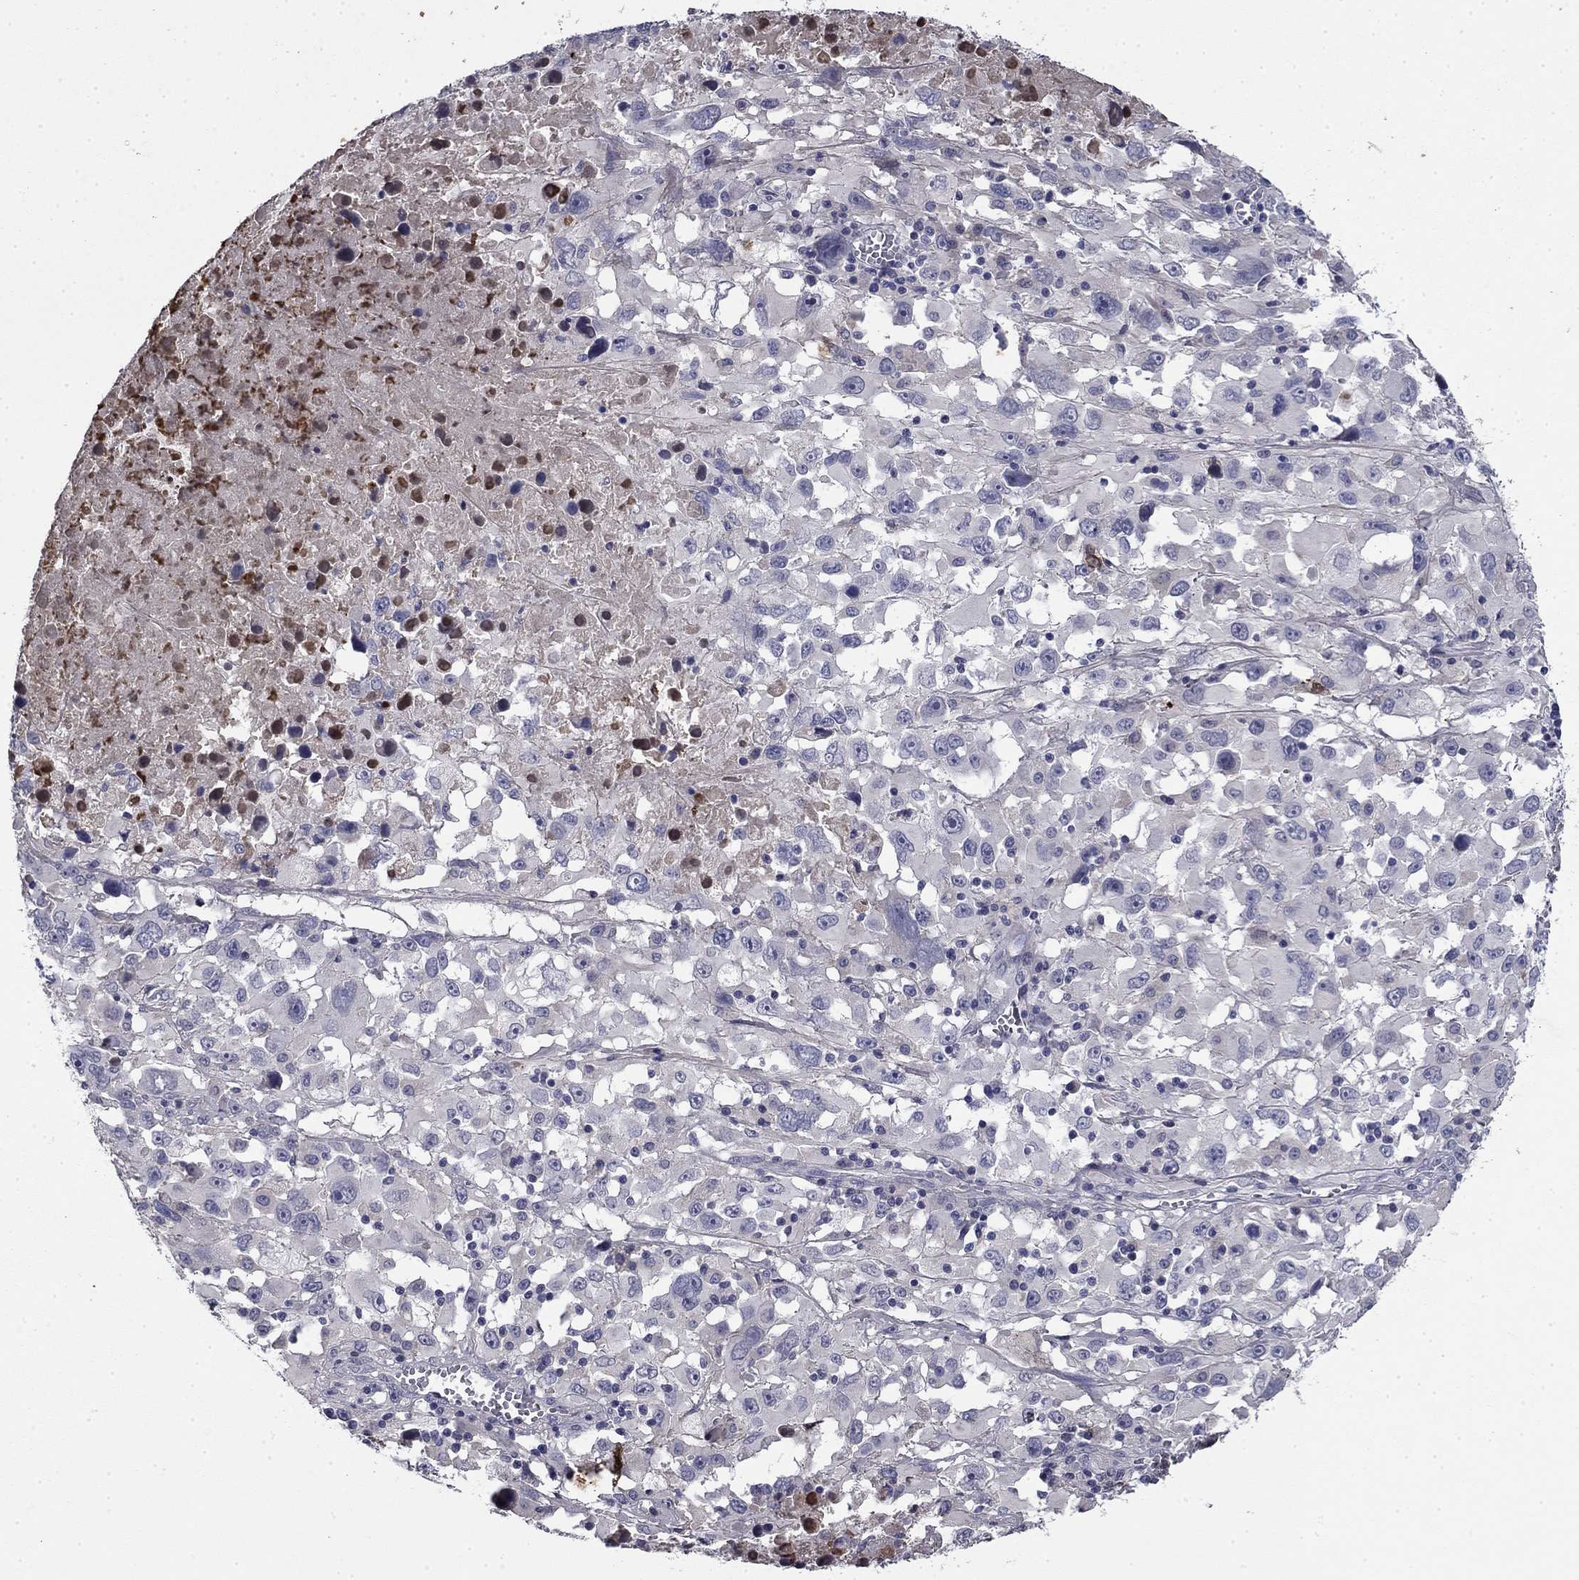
{"staining": {"intensity": "negative", "quantity": "none", "location": "none"}, "tissue": "melanoma", "cell_type": "Tumor cells", "image_type": "cancer", "snomed": [{"axis": "morphology", "description": "Malignant melanoma, Metastatic site"}, {"axis": "topography", "description": "Soft tissue"}], "caption": "Immunohistochemical staining of malignant melanoma (metastatic site) displays no significant expression in tumor cells.", "gene": "COL2A1", "patient": {"sex": "male", "age": 50}}